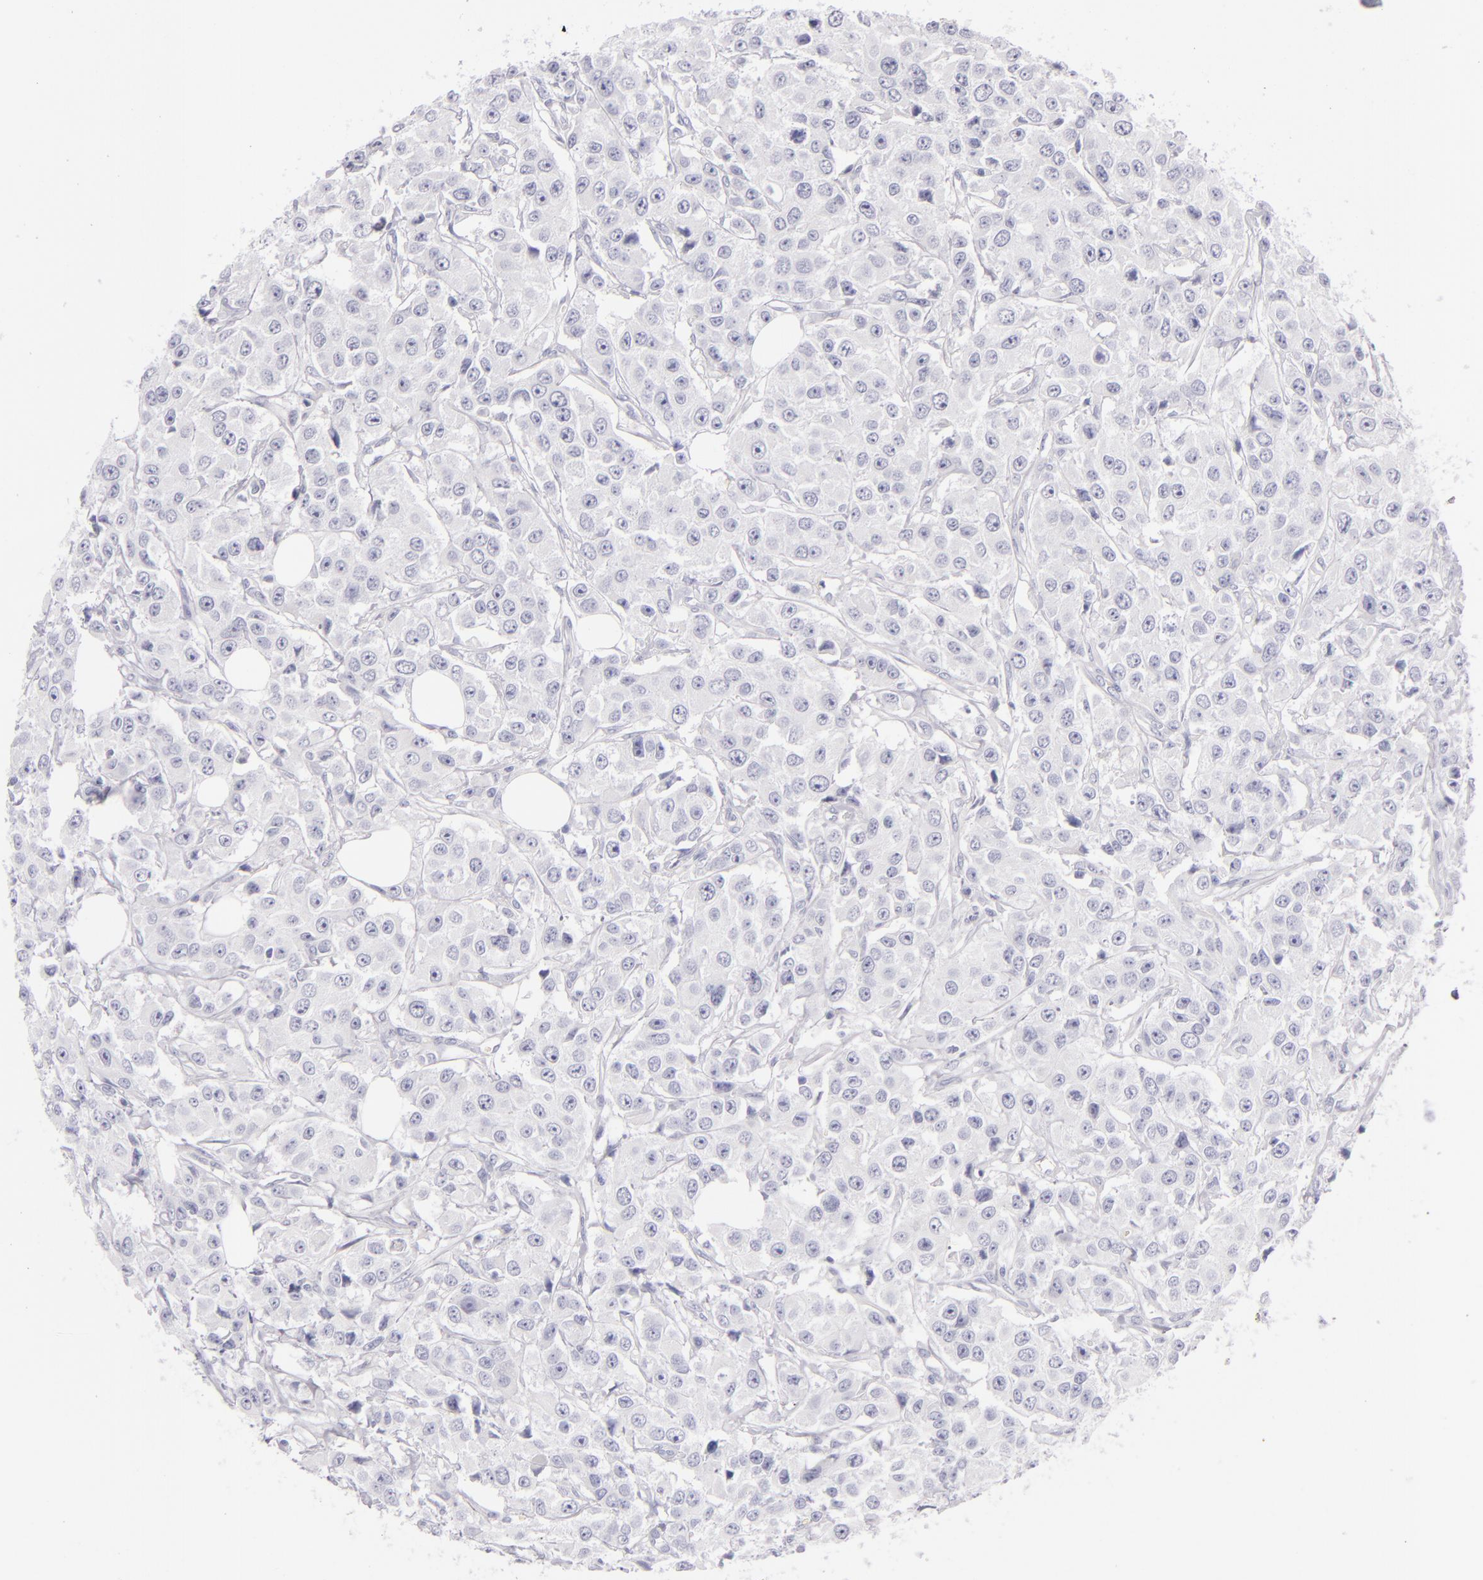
{"staining": {"intensity": "negative", "quantity": "none", "location": "none"}, "tissue": "breast cancer", "cell_type": "Tumor cells", "image_type": "cancer", "snomed": [{"axis": "morphology", "description": "Duct carcinoma"}, {"axis": "topography", "description": "Breast"}], "caption": "DAB immunohistochemical staining of breast cancer exhibits no significant positivity in tumor cells.", "gene": "CD207", "patient": {"sex": "female", "age": 58}}